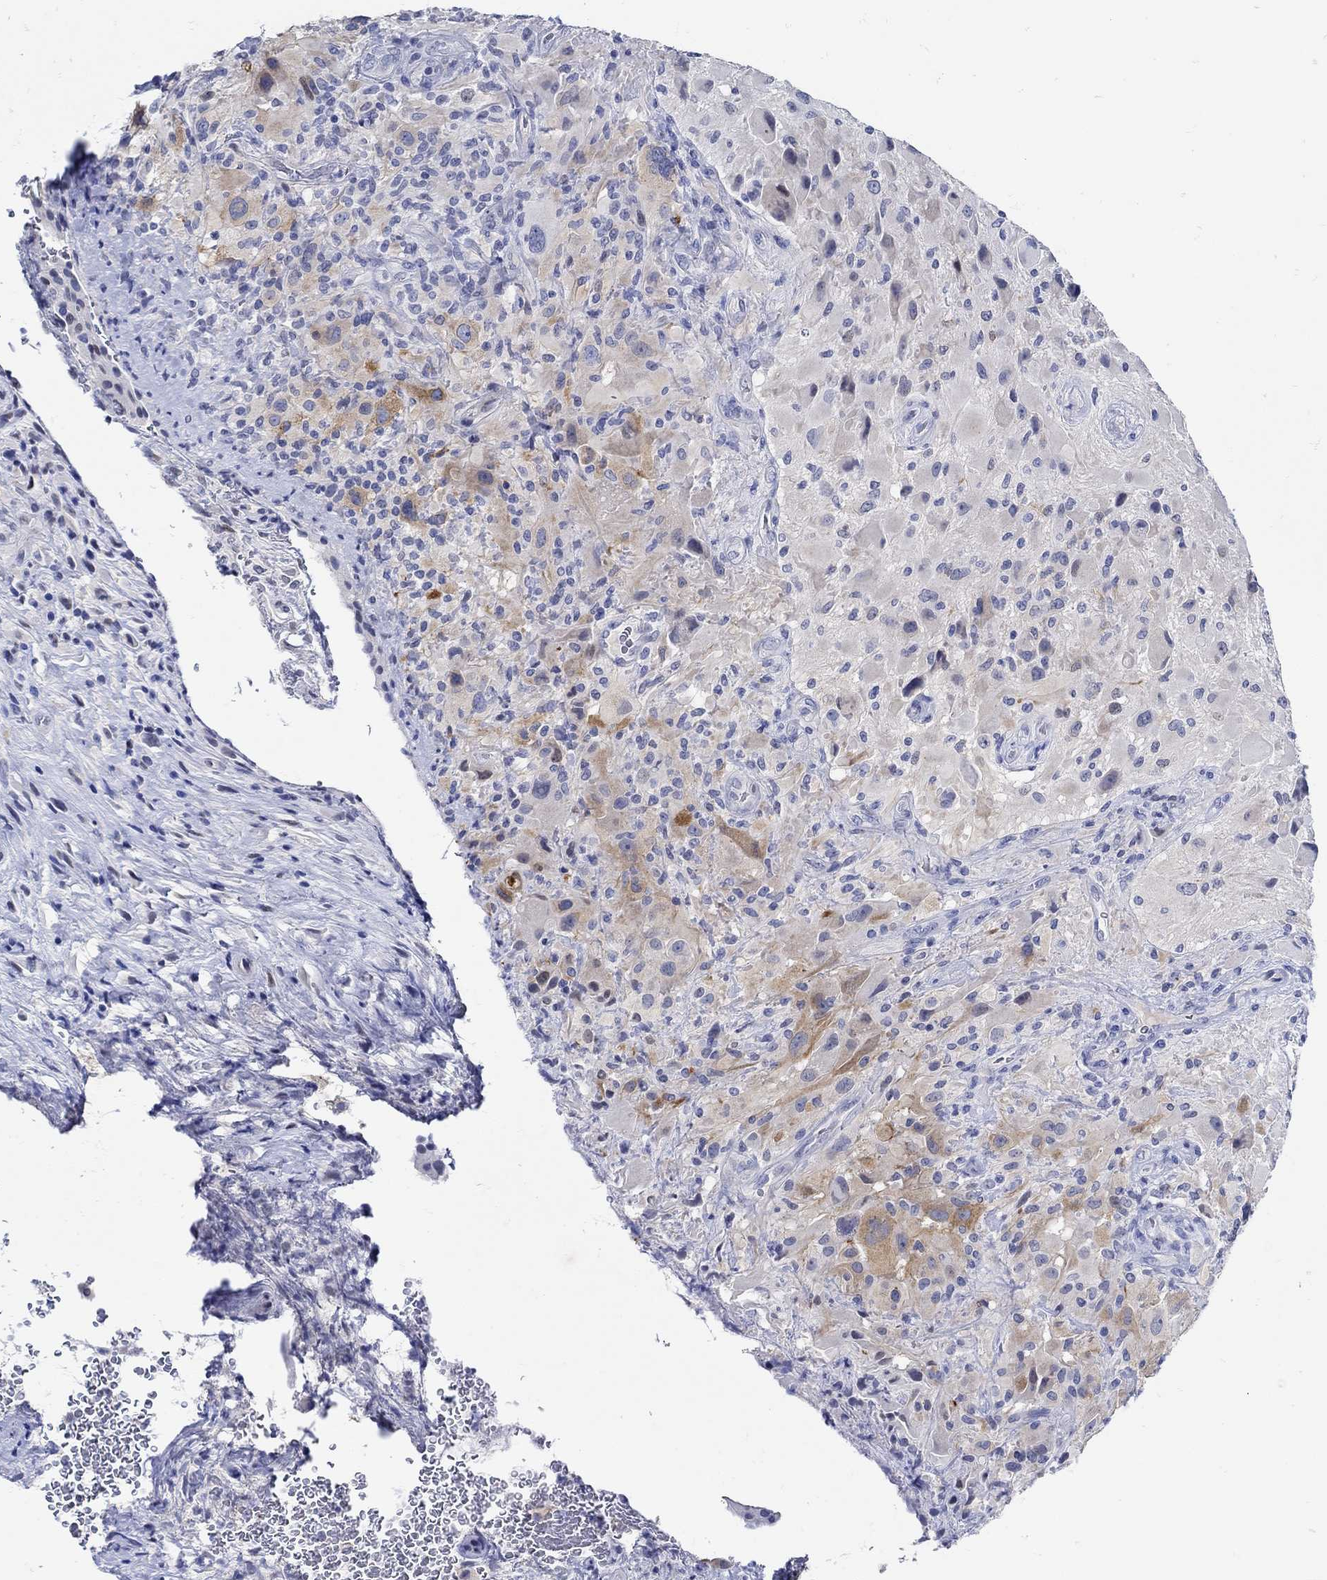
{"staining": {"intensity": "moderate", "quantity": "<25%", "location": "cytoplasmic/membranous"}, "tissue": "glioma", "cell_type": "Tumor cells", "image_type": "cancer", "snomed": [{"axis": "morphology", "description": "Glioma, malignant, High grade"}, {"axis": "topography", "description": "Cerebral cortex"}], "caption": "Glioma tissue displays moderate cytoplasmic/membranous staining in about <25% of tumor cells, visualized by immunohistochemistry.", "gene": "NOS1", "patient": {"sex": "male", "age": 35}}